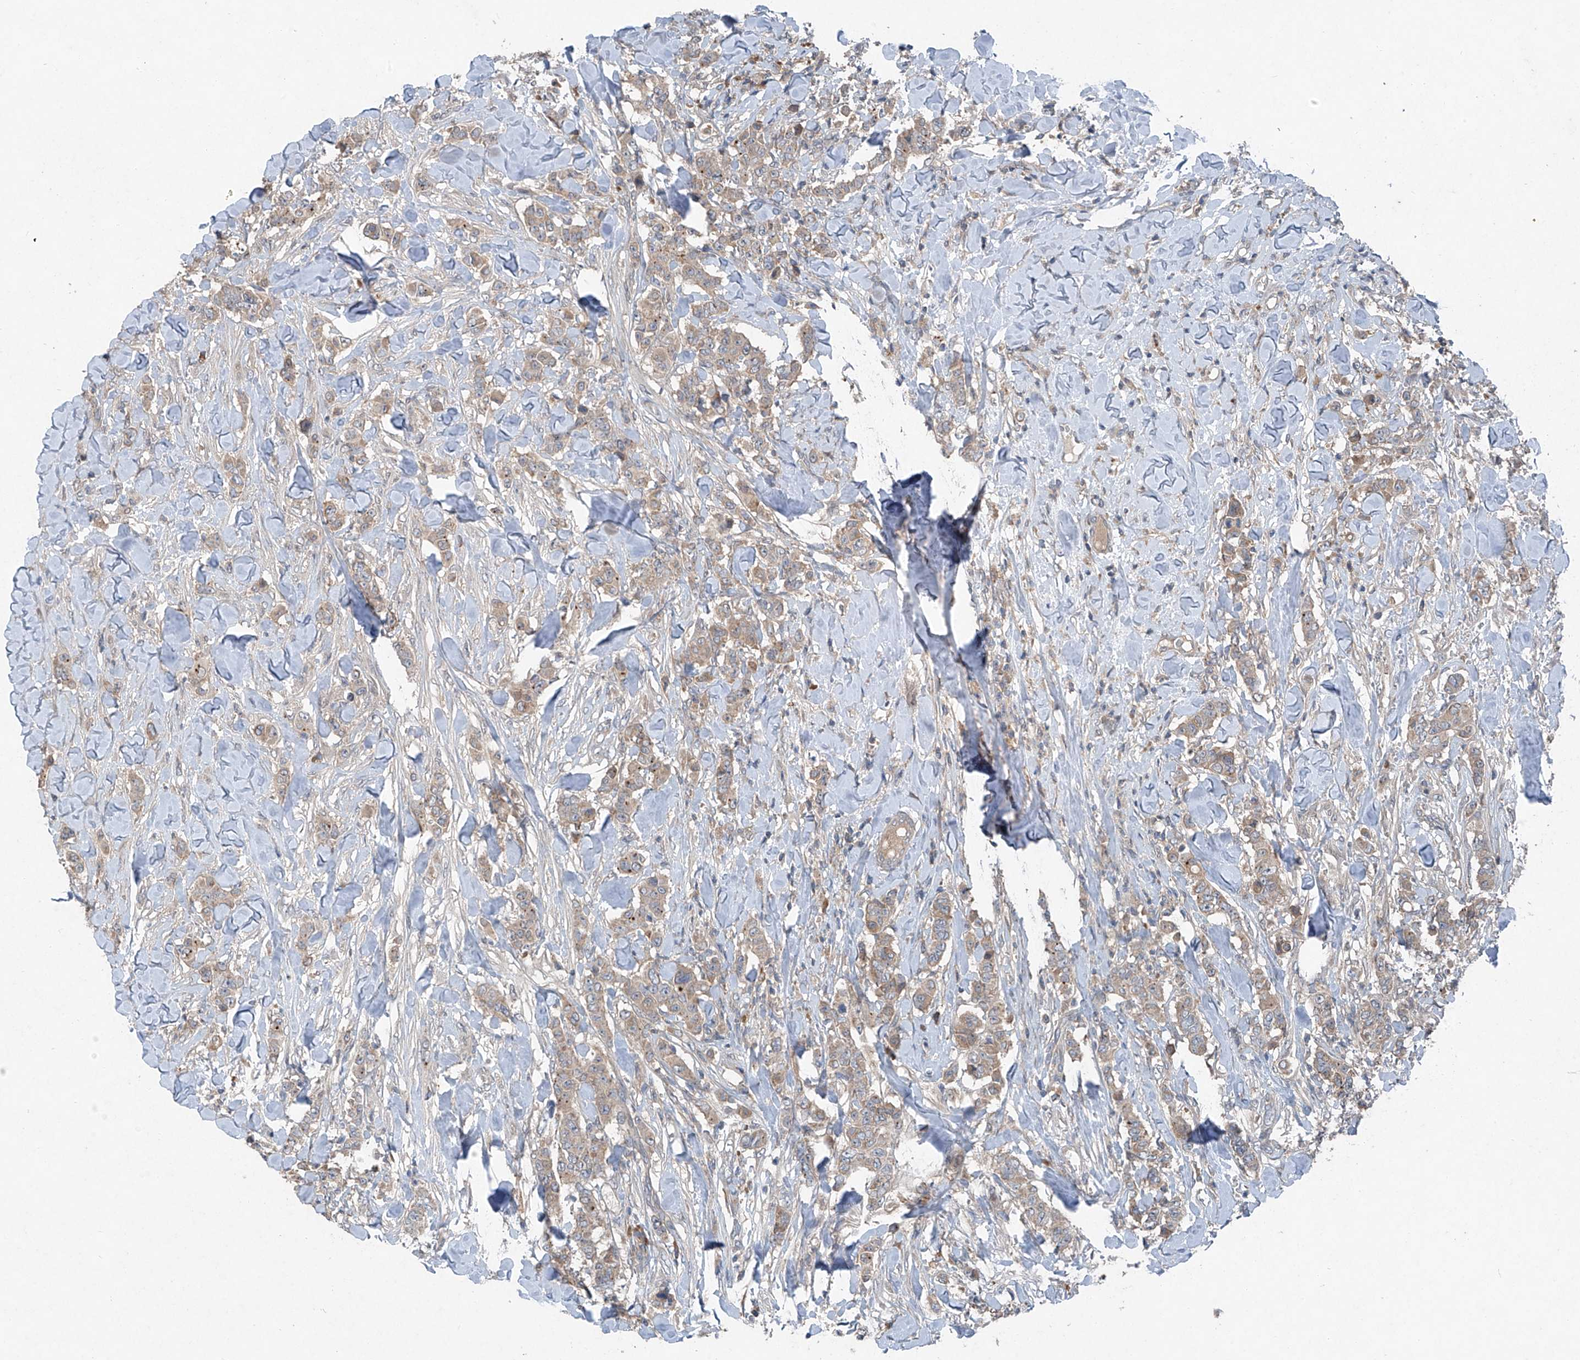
{"staining": {"intensity": "weak", "quantity": ">75%", "location": "cytoplasmic/membranous"}, "tissue": "breast cancer", "cell_type": "Tumor cells", "image_type": "cancer", "snomed": [{"axis": "morphology", "description": "Duct carcinoma"}, {"axis": "topography", "description": "Breast"}], "caption": "Weak cytoplasmic/membranous expression for a protein is identified in approximately >75% of tumor cells of breast cancer (intraductal carcinoma) using IHC.", "gene": "FOXRED2", "patient": {"sex": "female", "age": 40}}